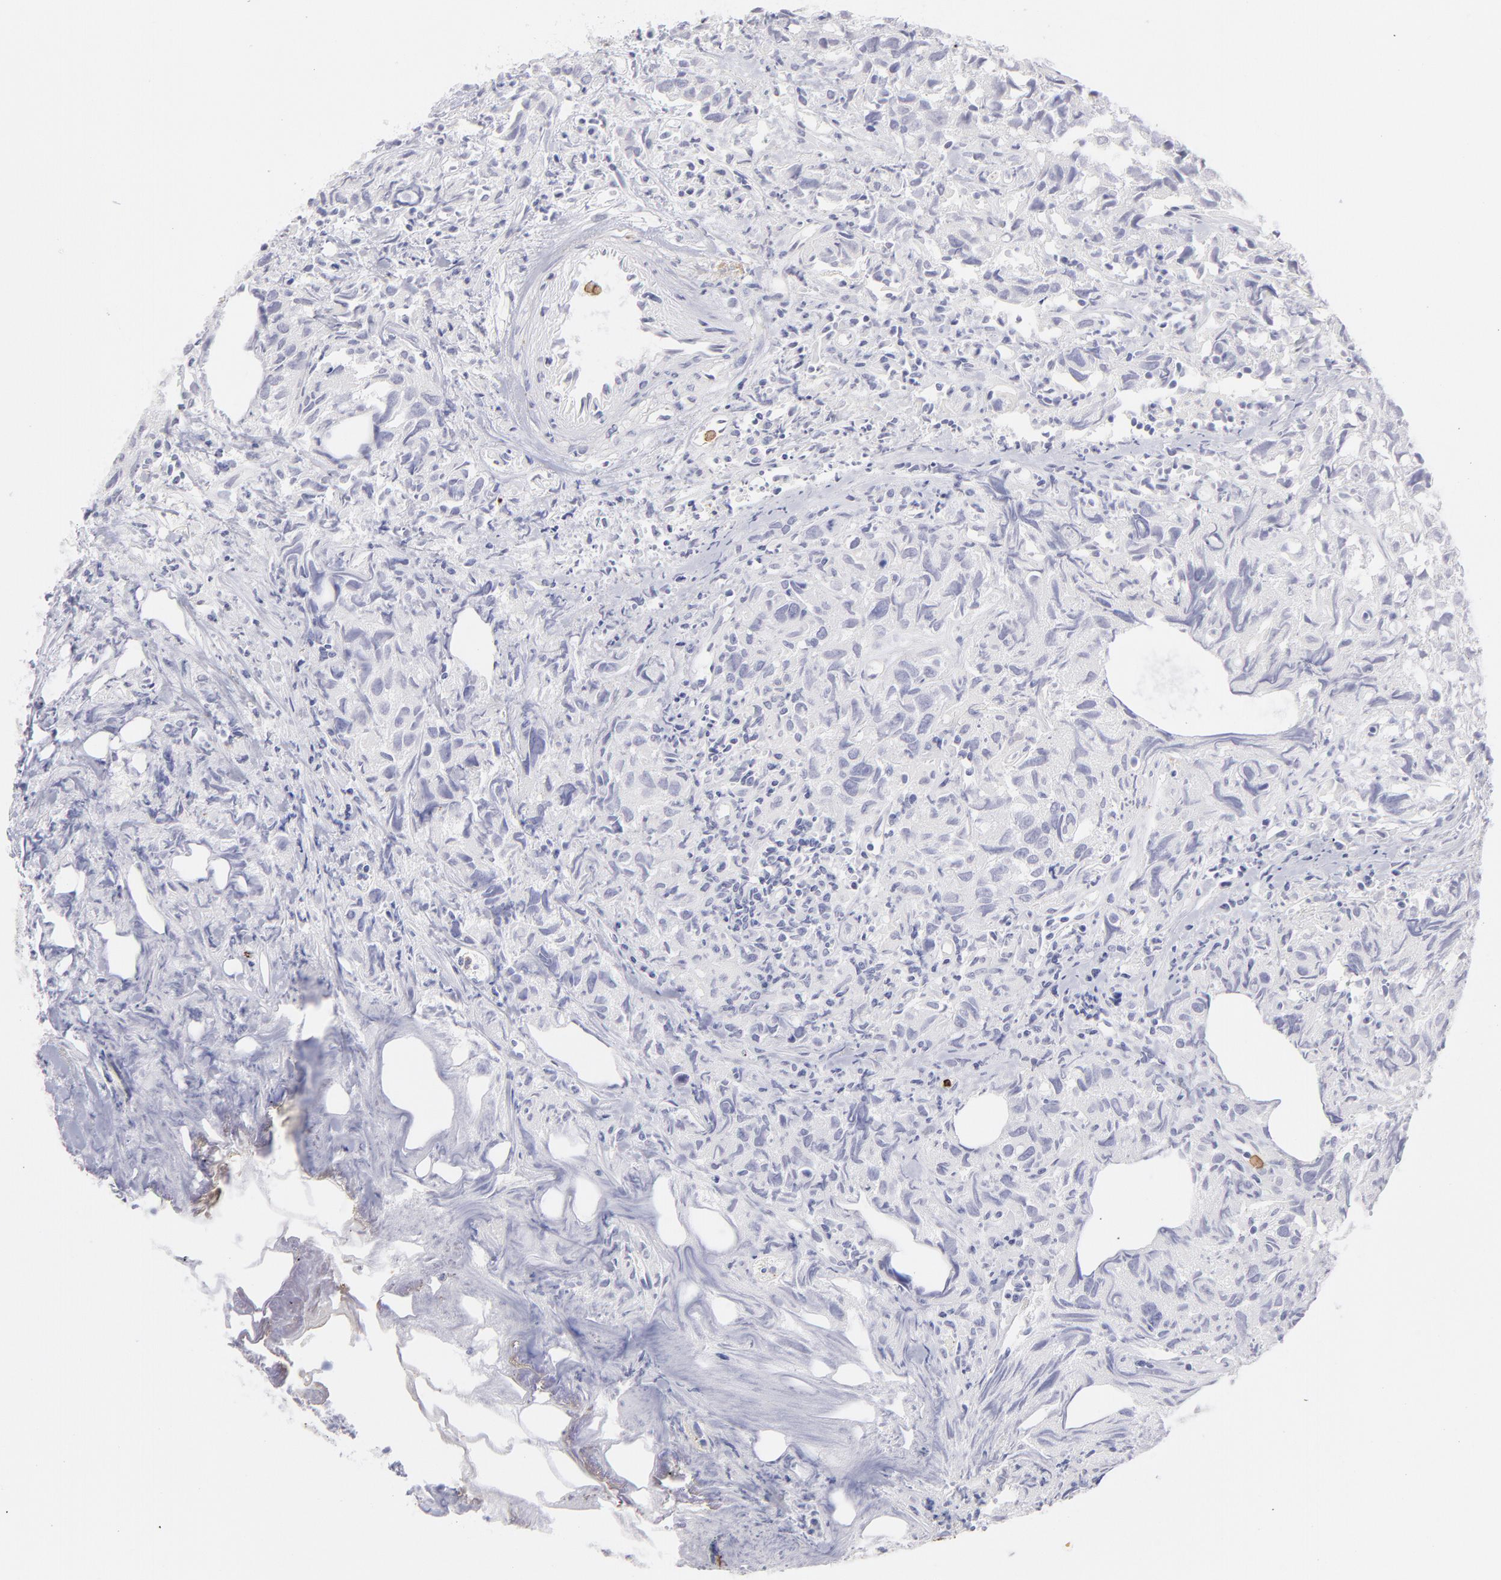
{"staining": {"intensity": "negative", "quantity": "none", "location": "none"}, "tissue": "urothelial cancer", "cell_type": "Tumor cells", "image_type": "cancer", "snomed": [{"axis": "morphology", "description": "Urothelial carcinoma, High grade"}, {"axis": "topography", "description": "Urinary bladder"}], "caption": "This is an IHC histopathology image of urothelial cancer. There is no positivity in tumor cells.", "gene": "LTB4R", "patient": {"sex": "female", "age": 75}}